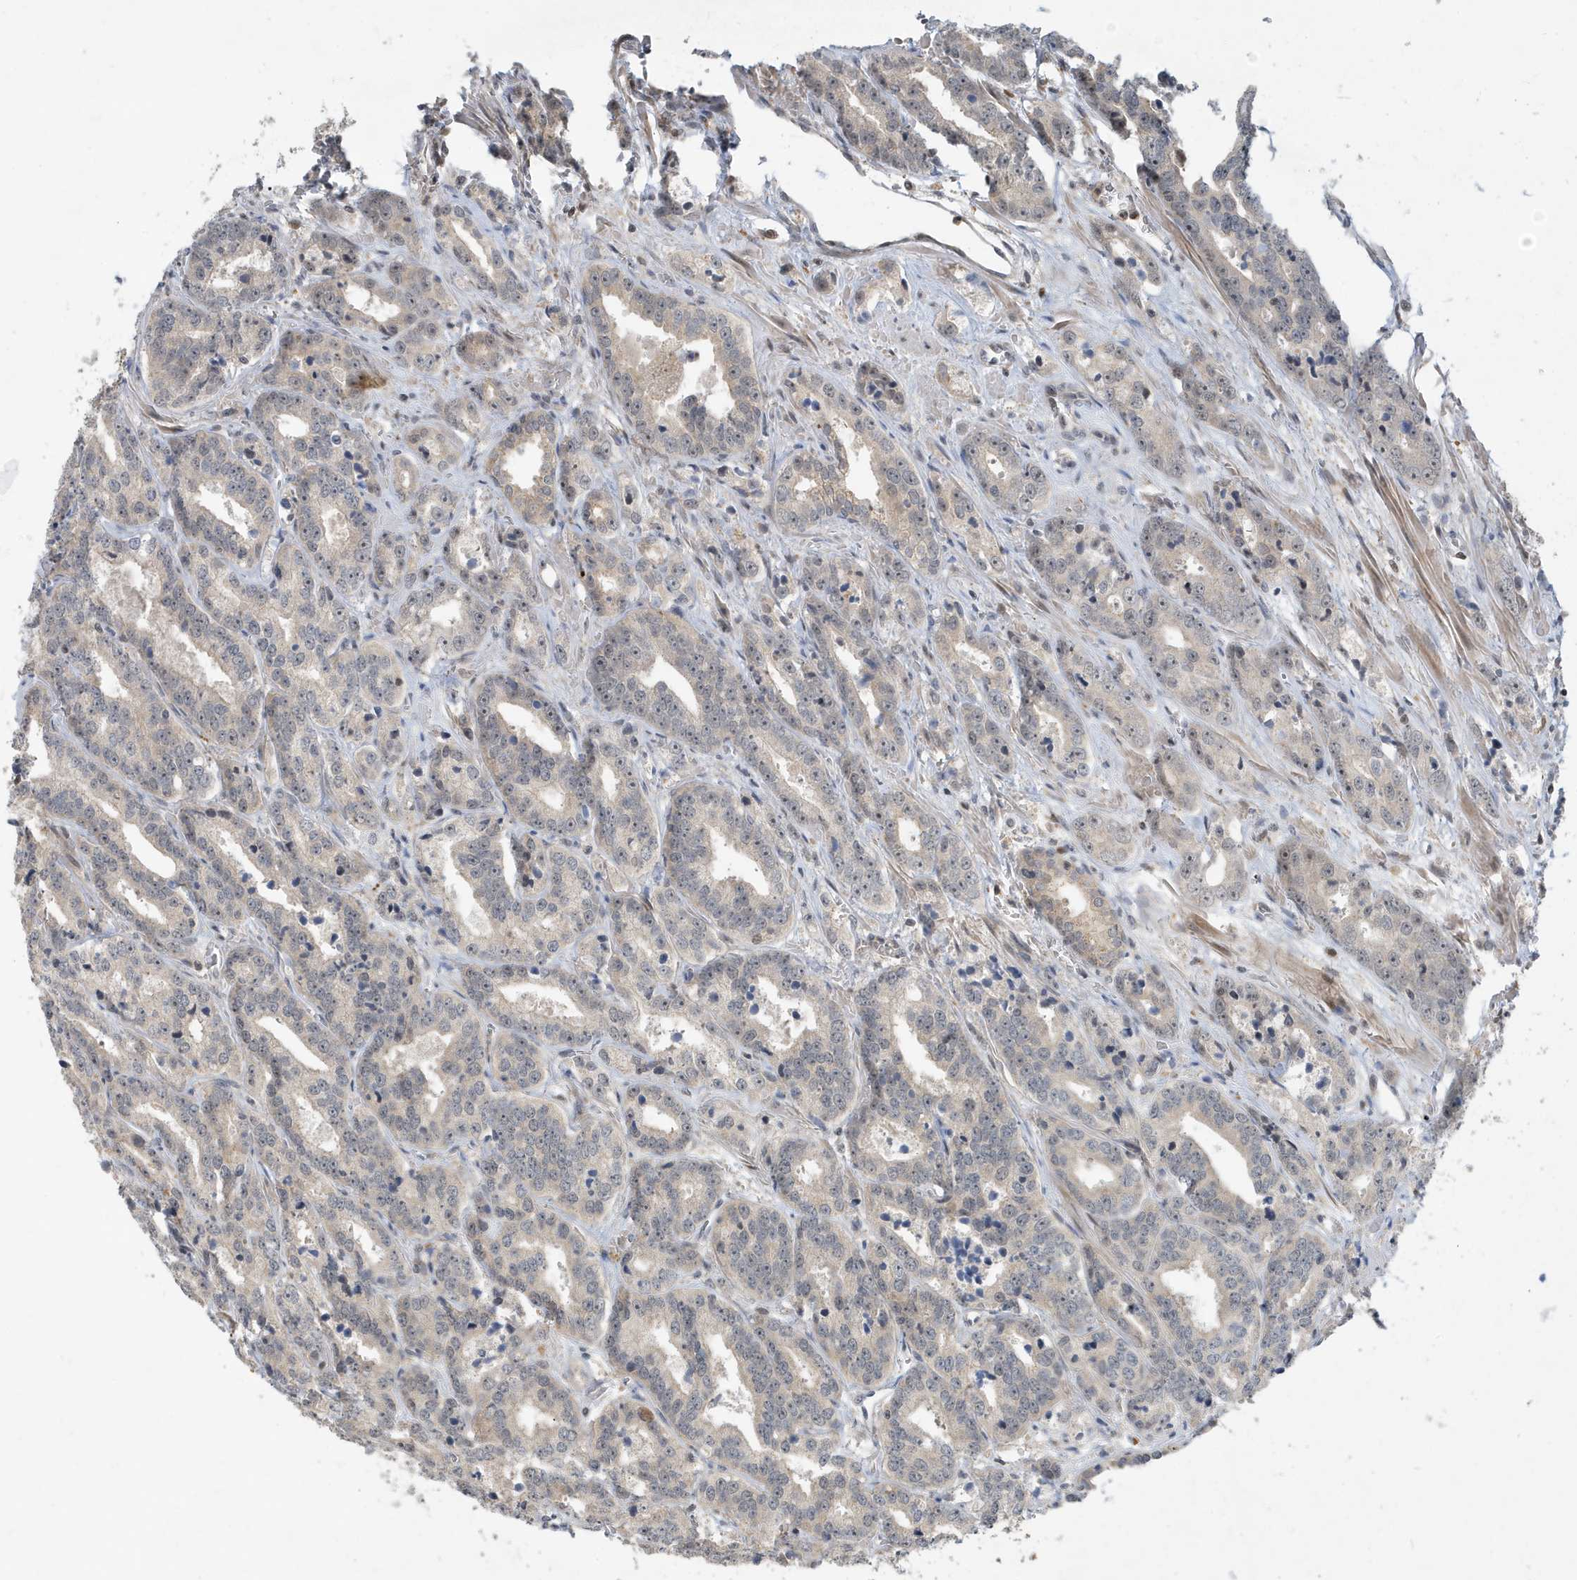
{"staining": {"intensity": "weak", "quantity": "25%-75%", "location": "cytoplasmic/membranous"}, "tissue": "prostate cancer", "cell_type": "Tumor cells", "image_type": "cancer", "snomed": [{"axis": "morphology", "description": "Adenocarcinoma, High grade"}, {"axis": "topography", "description": "Prostate"}], "caption": "Prostate adenocarcinoma (high-grade) stained with a protein marker exhibits weak staining in tumor cells.", "gene": "PRRT3", "patient": {"sex": "male", "age": 62}}